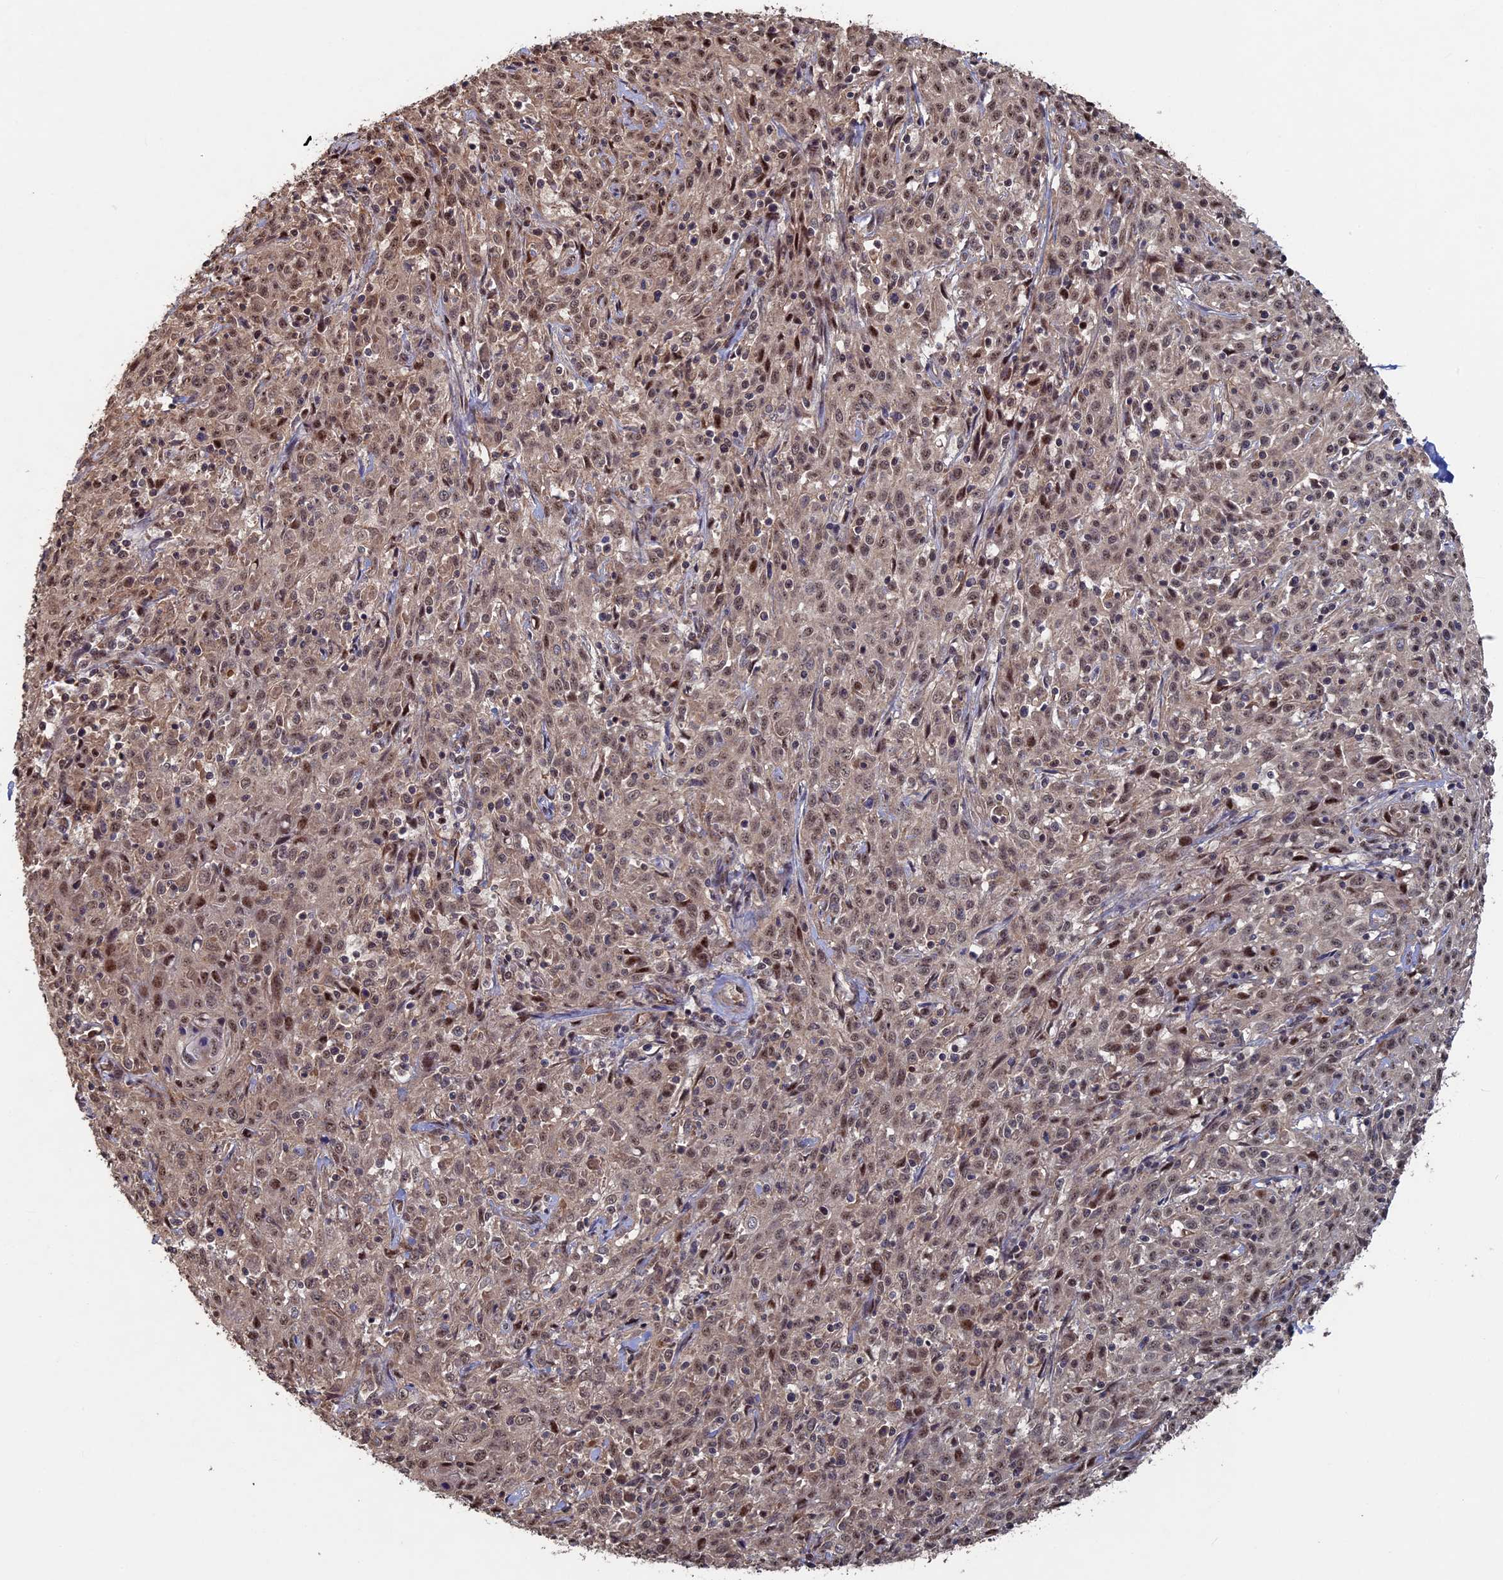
{"staining": {"intensity": "moderate", "quantity": ">75%", "location": "cytoplasmic/membranous,nuclear"}, "tissue": "cervical cancer", "cell_type": "Tumor cells", "image_type": "cancer", "snomed": [{"axis": "morphology", "description": "Squamous cell carcinoma, NOS"}, {"axis": "topography", "description": "Cervix"}], "caption": "Human cervical squamous cell carcinoma stained with a brown dye reveals moderate cytoplasmic/membranous and nuclear positive staining in about >75% of tumor cells.", "gene": "KIAA1328", "patient": {"sex": "female", "age": 57}}